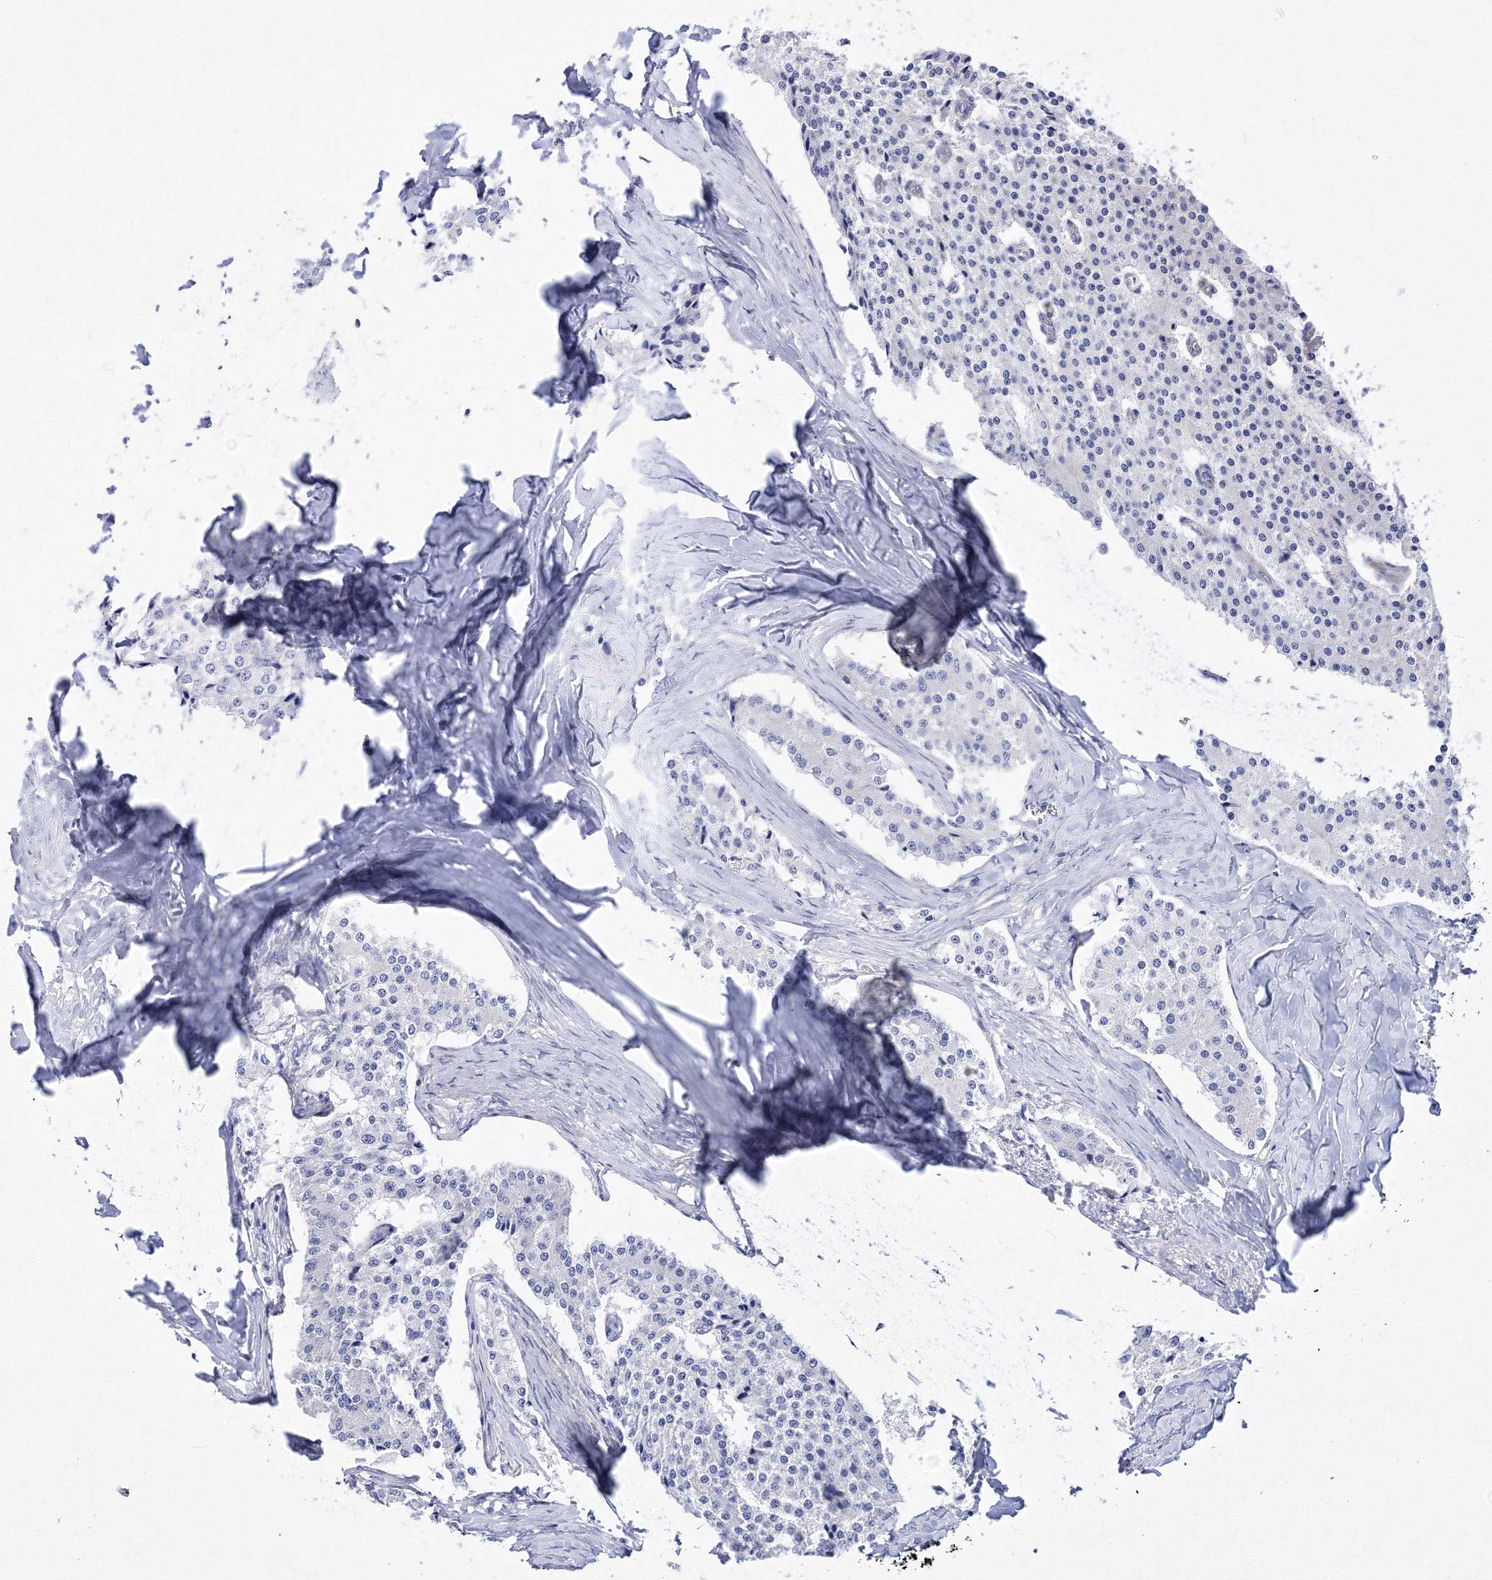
{"staining": {"intensity": "negative", "quantity": "none", "location": "none"}, "tissue": "carcinoid", "cell_type": "Tumor cells", "image_type": "cancer", "snomed": [{"axis": "morphology", "description": "Carcinoid, malignant, NOS"}, {"axis": "topography", "description": "Colon"}], "caption": "This is an immunohistochemistry image of human carcinoid. There is no positivity in tumor cells.", "gene": "GPN1", "patient": {"sex": "female", "age": 52}}